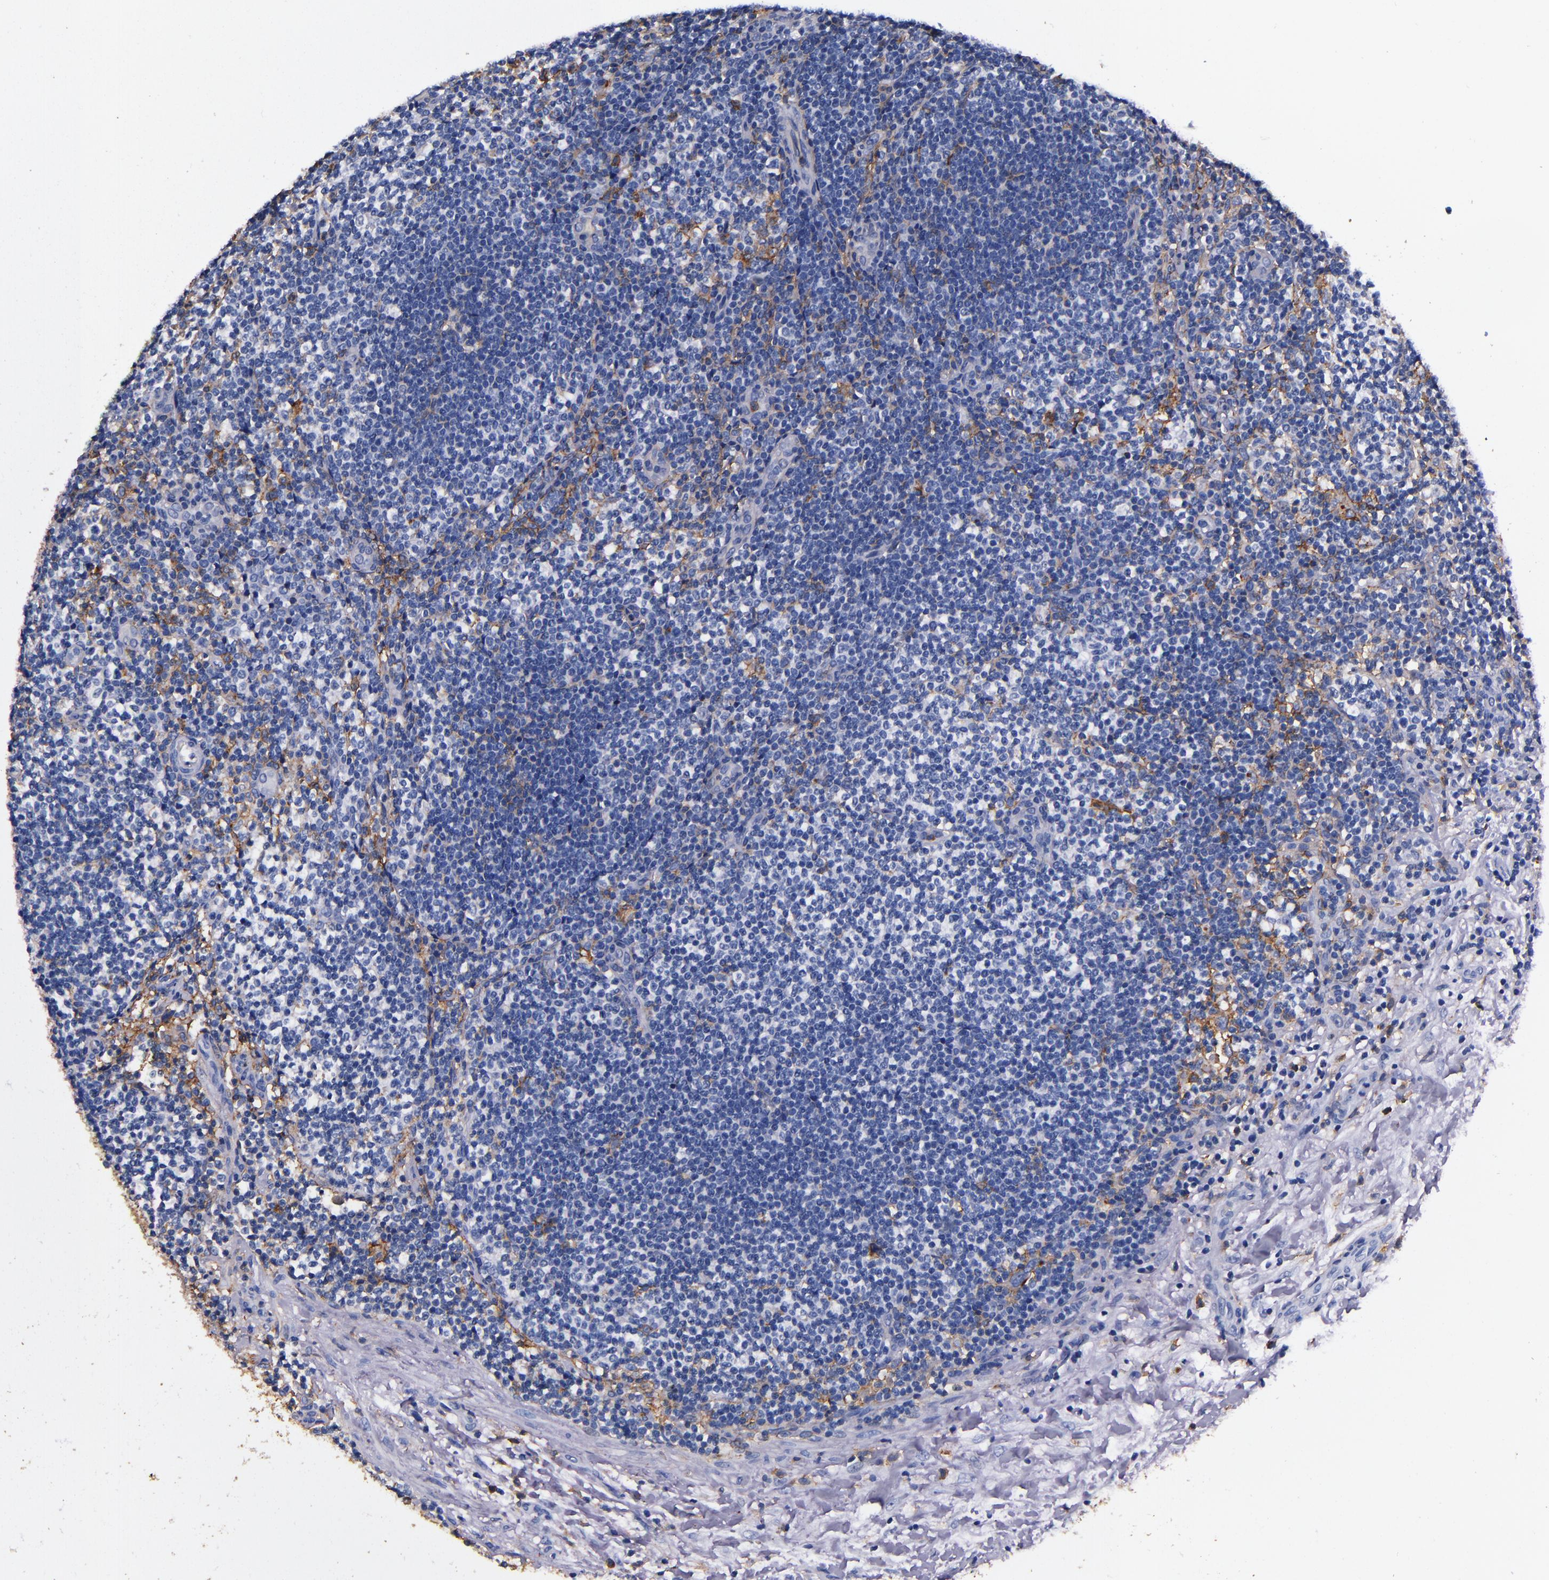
{"staining": {"intensity": "strong", "quantity": "<25%", "location": "cytoplasmic/membranous"}, "tissue": "lymphoma", "cell_type": "Tumor cells", "image_type": "cancer", "snomed": [{"axis": "morphology", "description": "Malignant lymphoma, non-Hodgkin's type, Low grade"}, {"axis": "topography", "description": "Lymph node"}], "caption": "About <25% of tumor cells in lymphoma reveal strong cytoplasmic/membranous protein expression as visualized by brown immunohistochemical staining.", "gene": "SIRPA", "patient": {"sex": "female", "age": 76}}